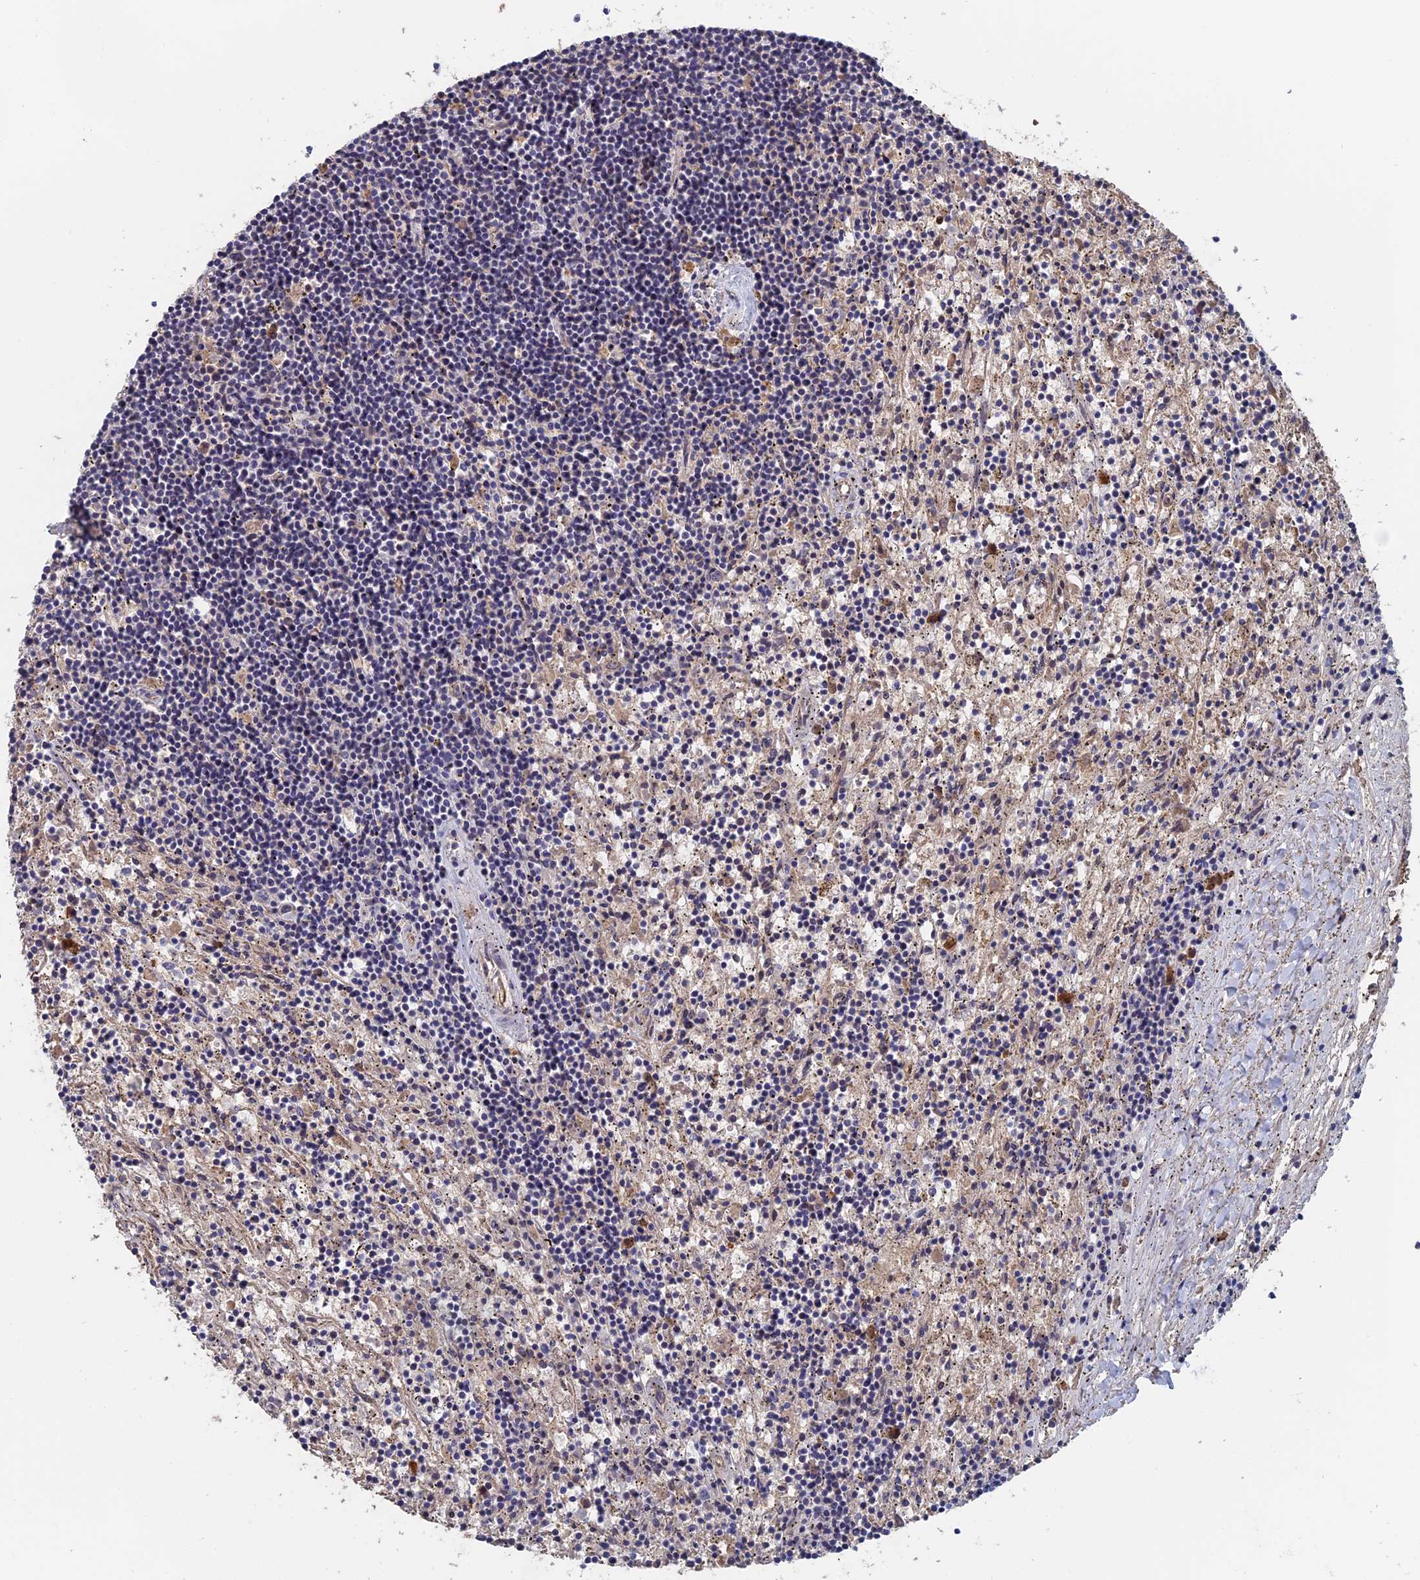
{"staining": {"intensity": "negative", "quantity": "none", "location": "none"}, "tissue": "lymphoma", "cell_type": "Tumor cells", "image_type": "cancer", "snomed": [{"axis": "morphology", "description": "Malignant lymphoma, non-Hodgkin's type, Low grade"}, {"axis": "topography", "description": "Spleen"}], "caption": "This micrograph is of low-grade malignant lymphoma, non-Hodgkin's type stained with immunohistochemistry (IHC) to label a protein in brown with the nuclei are counter-stained blue. There is no expression in tumor cells. Nuclei are stained in blue.", "gene": "SLC33A1", "patient": {"sex": "male", "age": 76}}